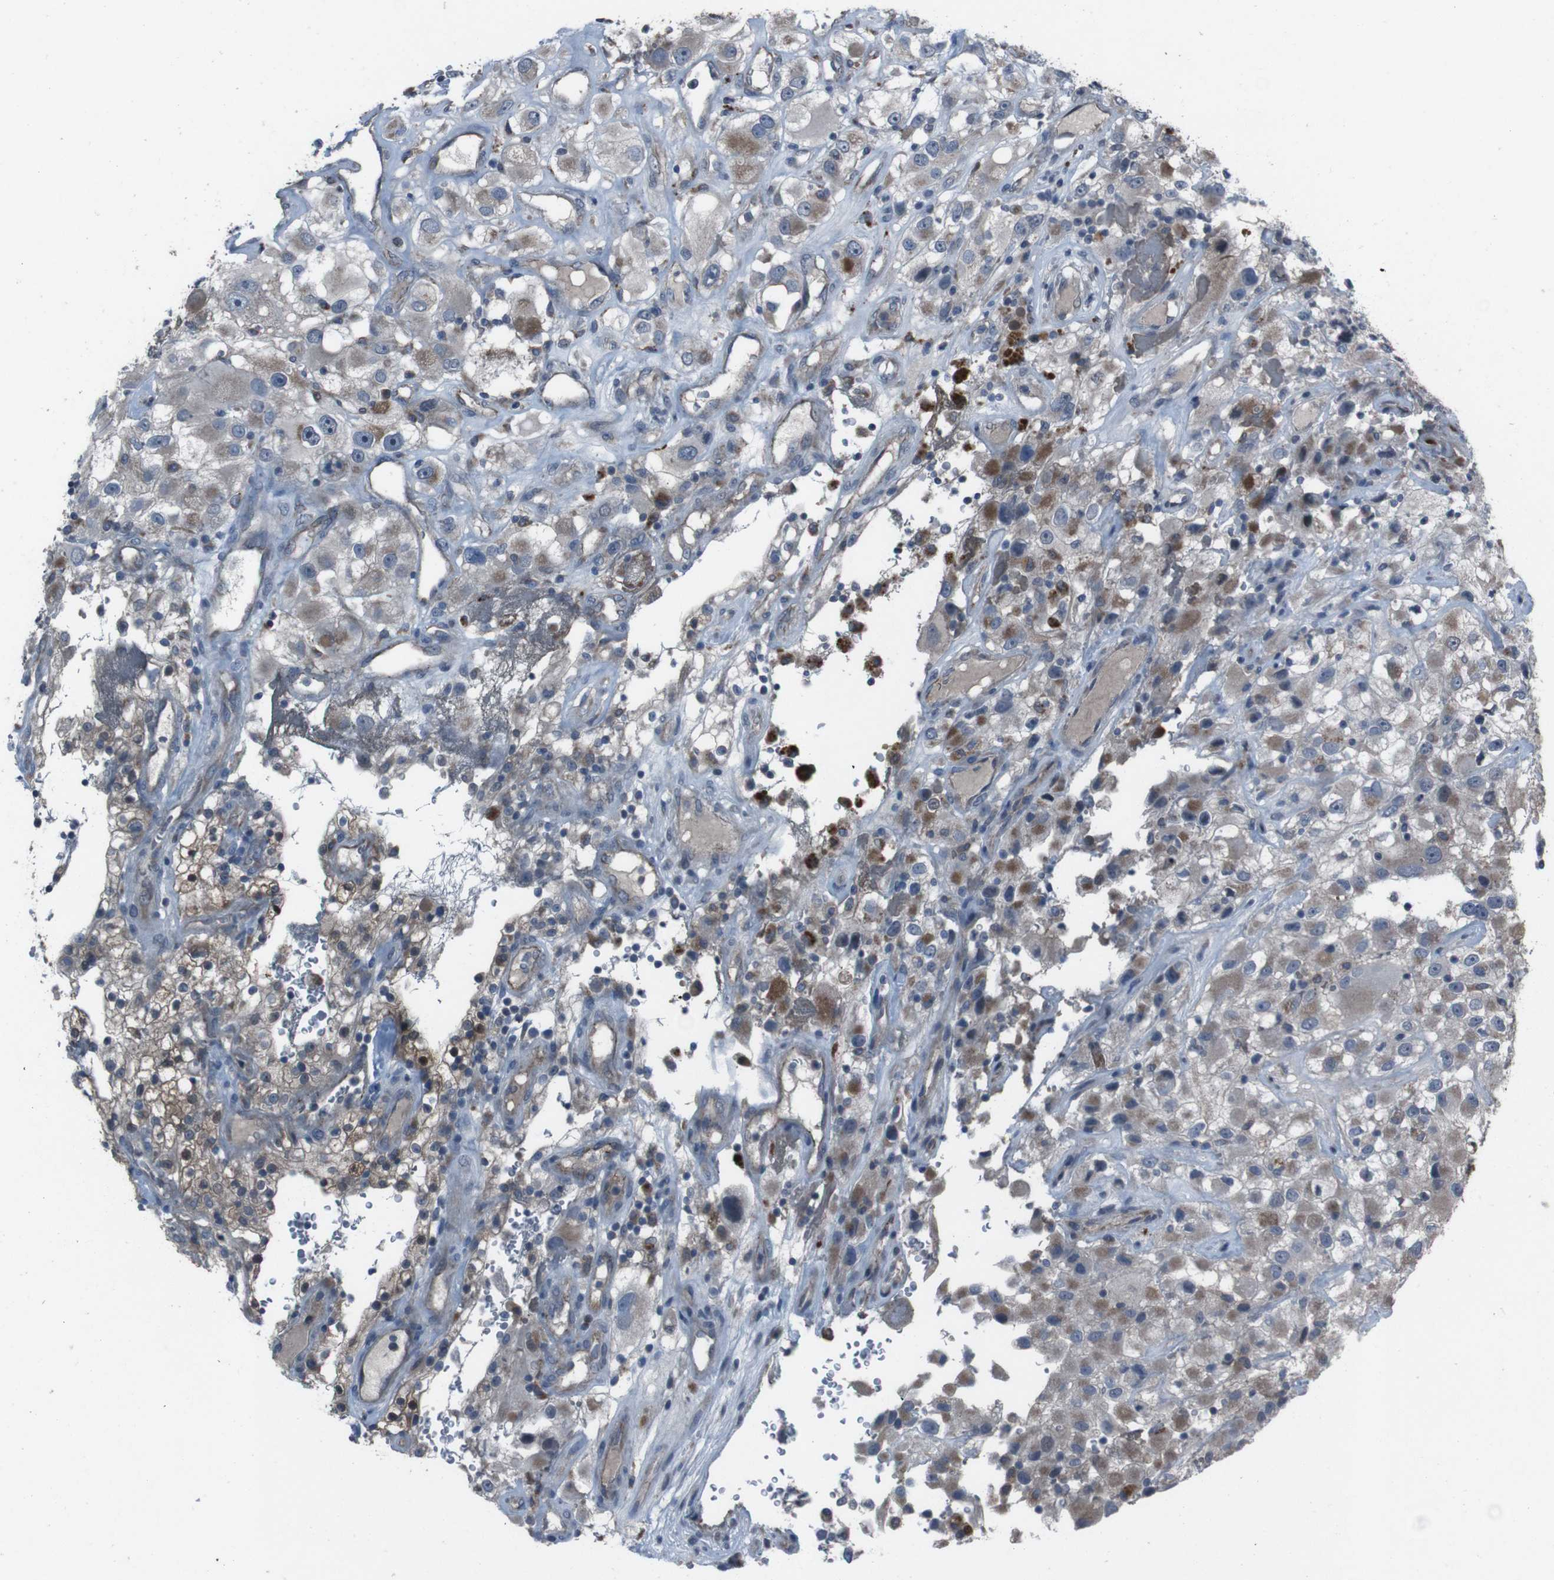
{"staining": {"intensity": "moderate", "quantity": ">75%", "location": "cytoplasmic/membranous"}, "tissue": "renal cancer", "cell_type": "Tumor cells", "image_type": "cancer", "snomed": [{"axis": "morphology", "description": "Adenocarcinoma, NOS"}, {"axis": "topography", "description": "Kidney"}], "caption": "High-magnification brightfield microscopy of renal cancer stained with DAB (brown) and counterstained with hematoxylin (blue). tumor cells exhibit moderate cytoplasmic/membranous expression is seen in about>75% of cells.", "gene": "EFNA5", "patient": {"sex": "female", "age": 52}}